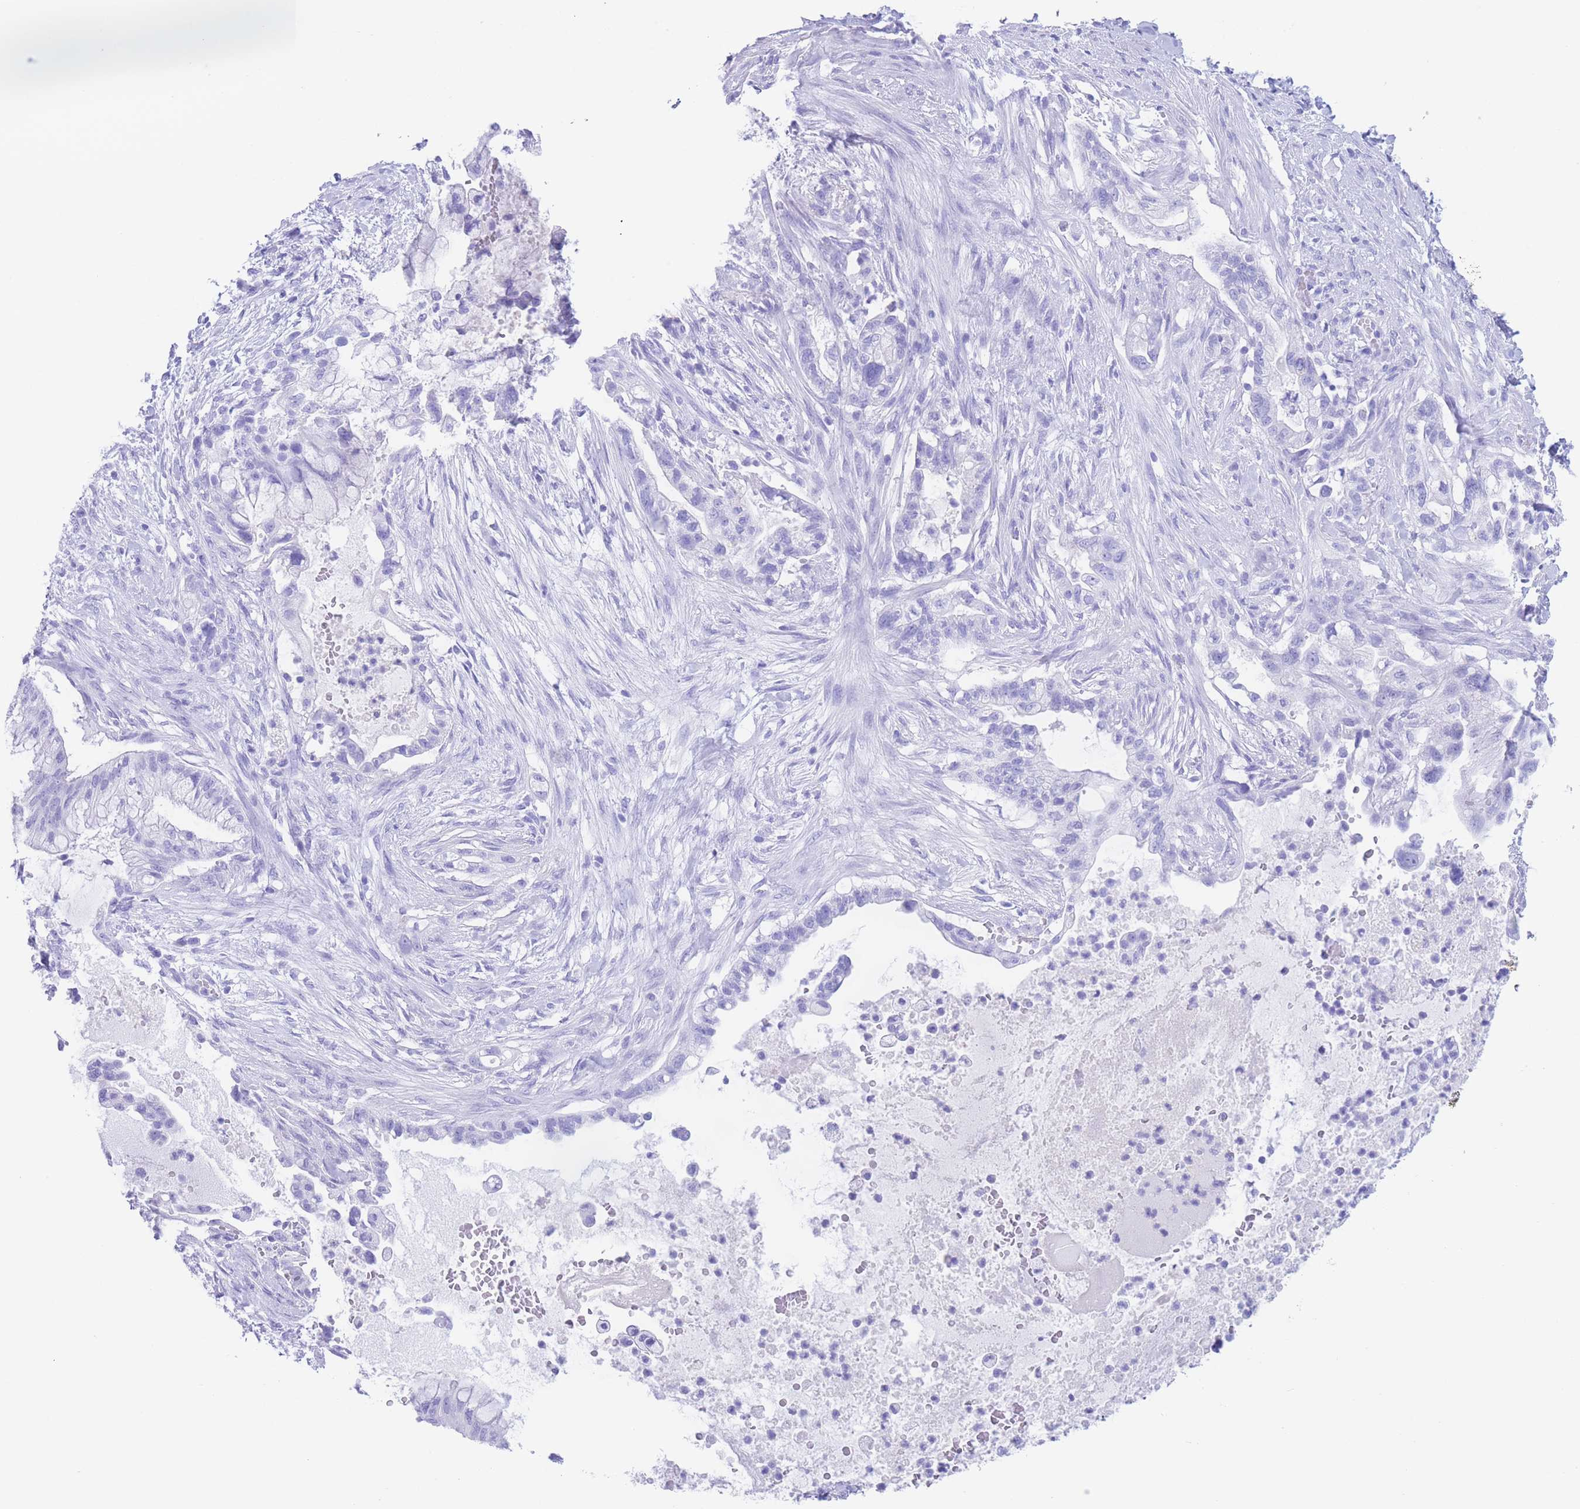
{"staining": {"intensity": "negative", "quantity": "none", "location": "none"}, "tissue": "pancreatic cancer", "cell_type": "Tumor cells", "image_type": "cancer", "snomed": [{"axis": "morphology", "description": "Adenocarcinoma, NOS"}, {"axis": "topography", "description": "Pancreas"}], "caption": "Immunohistochemical staining of human adenocarcinoma (pancreatic) shows no significant staining in tumor cells.", "gene": "SLCO1B3", "patient": {"sex": "male", "age": 44}}